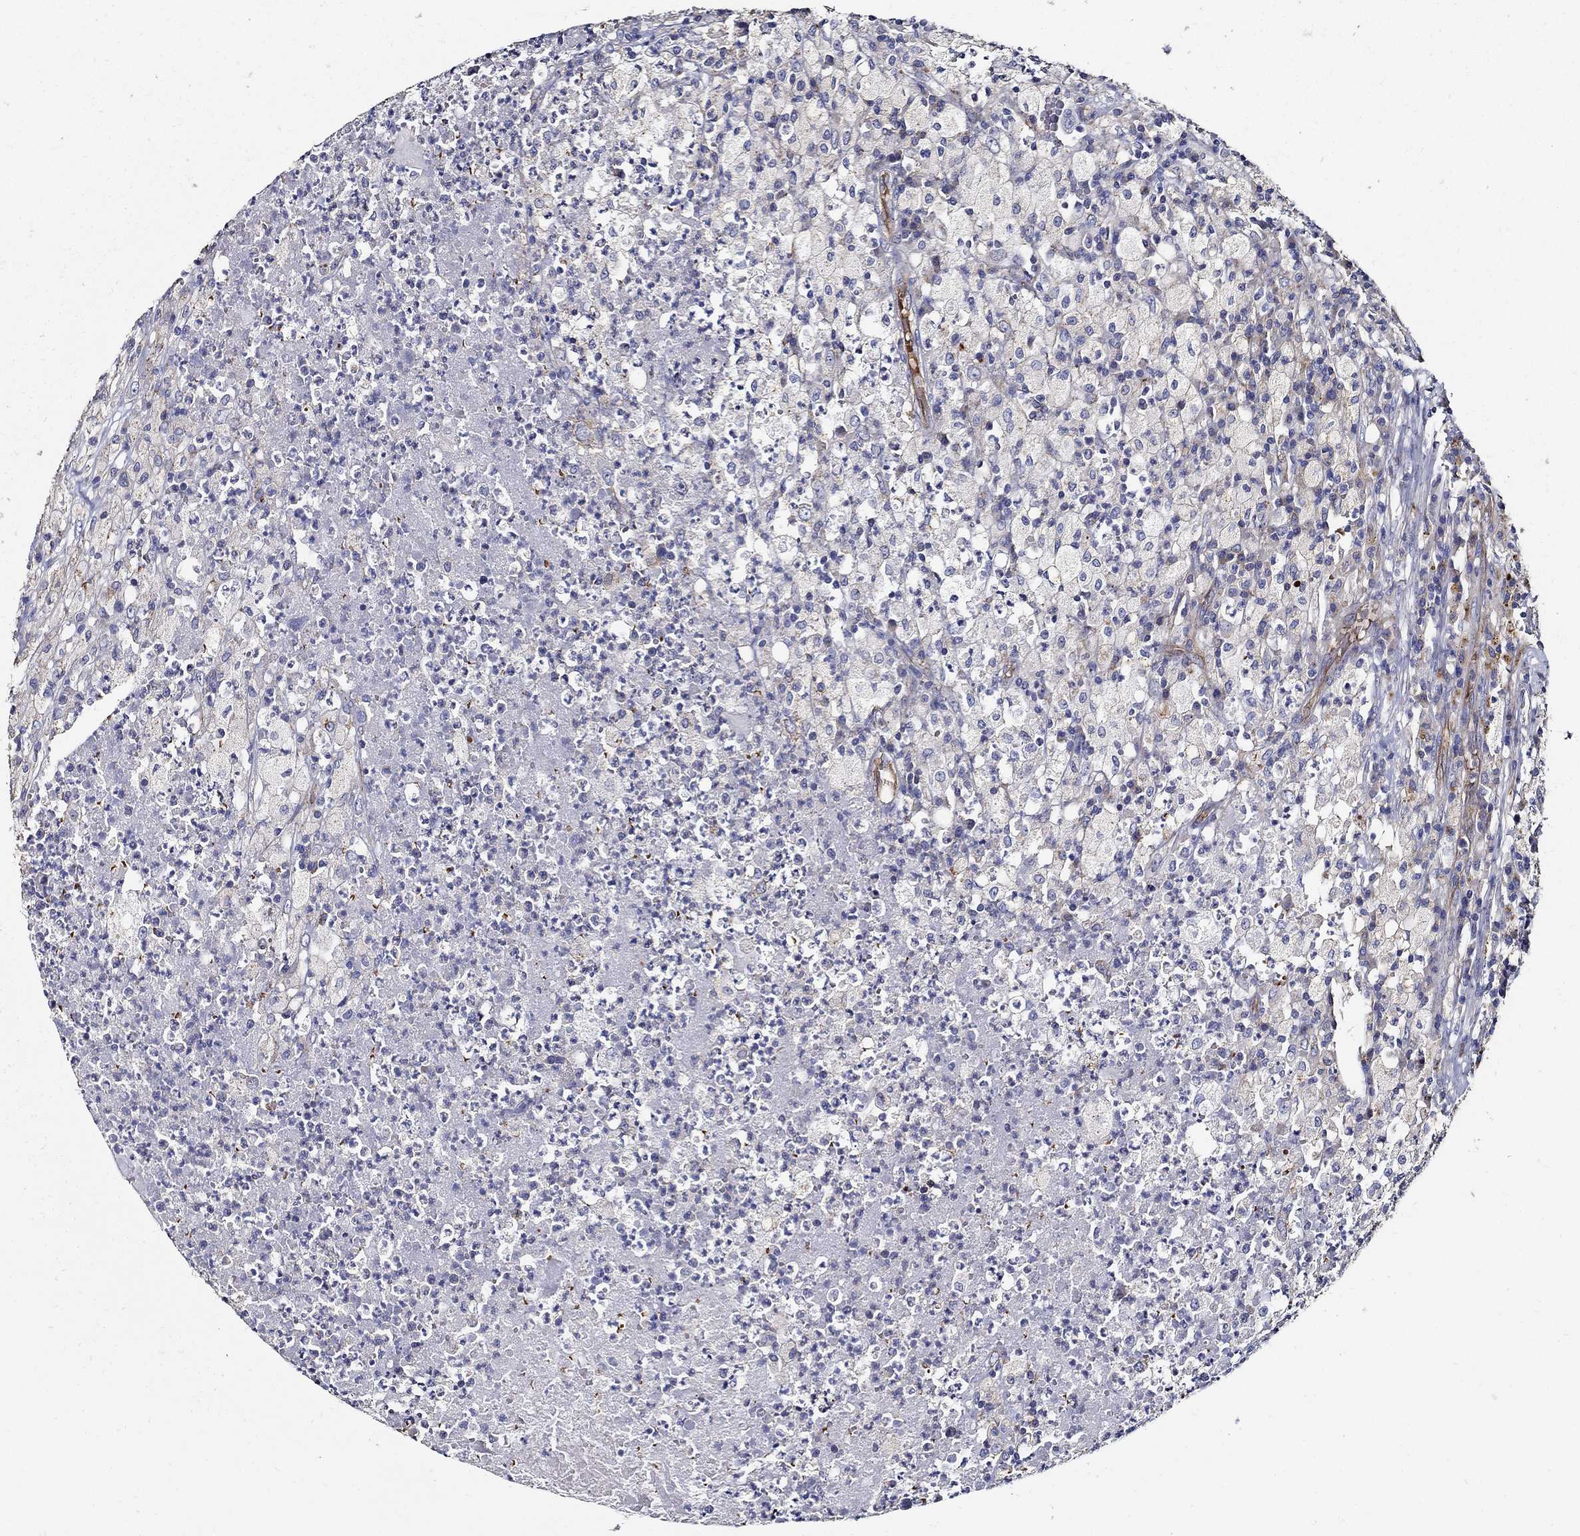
{"staining": {"intensity": "negative", "quantity": "none", "location": "none"}, "tissue": "testis cancer", "cell_type": "Tumor cells", "image_type": "cancer", "snomed": [{"axis": "morphology", "description": "Necrosis, NOS"}, {"axis": "morphology", "description": "Carcinoma, Embryonal, NOS"}, {"axis": "topography", "description": "Testis"}], "caption": "The histopathology image displays no staining of tumor cells in testis cancer.", "gene": "APBB3", "patient": {"sex": "male", "age": 19}}